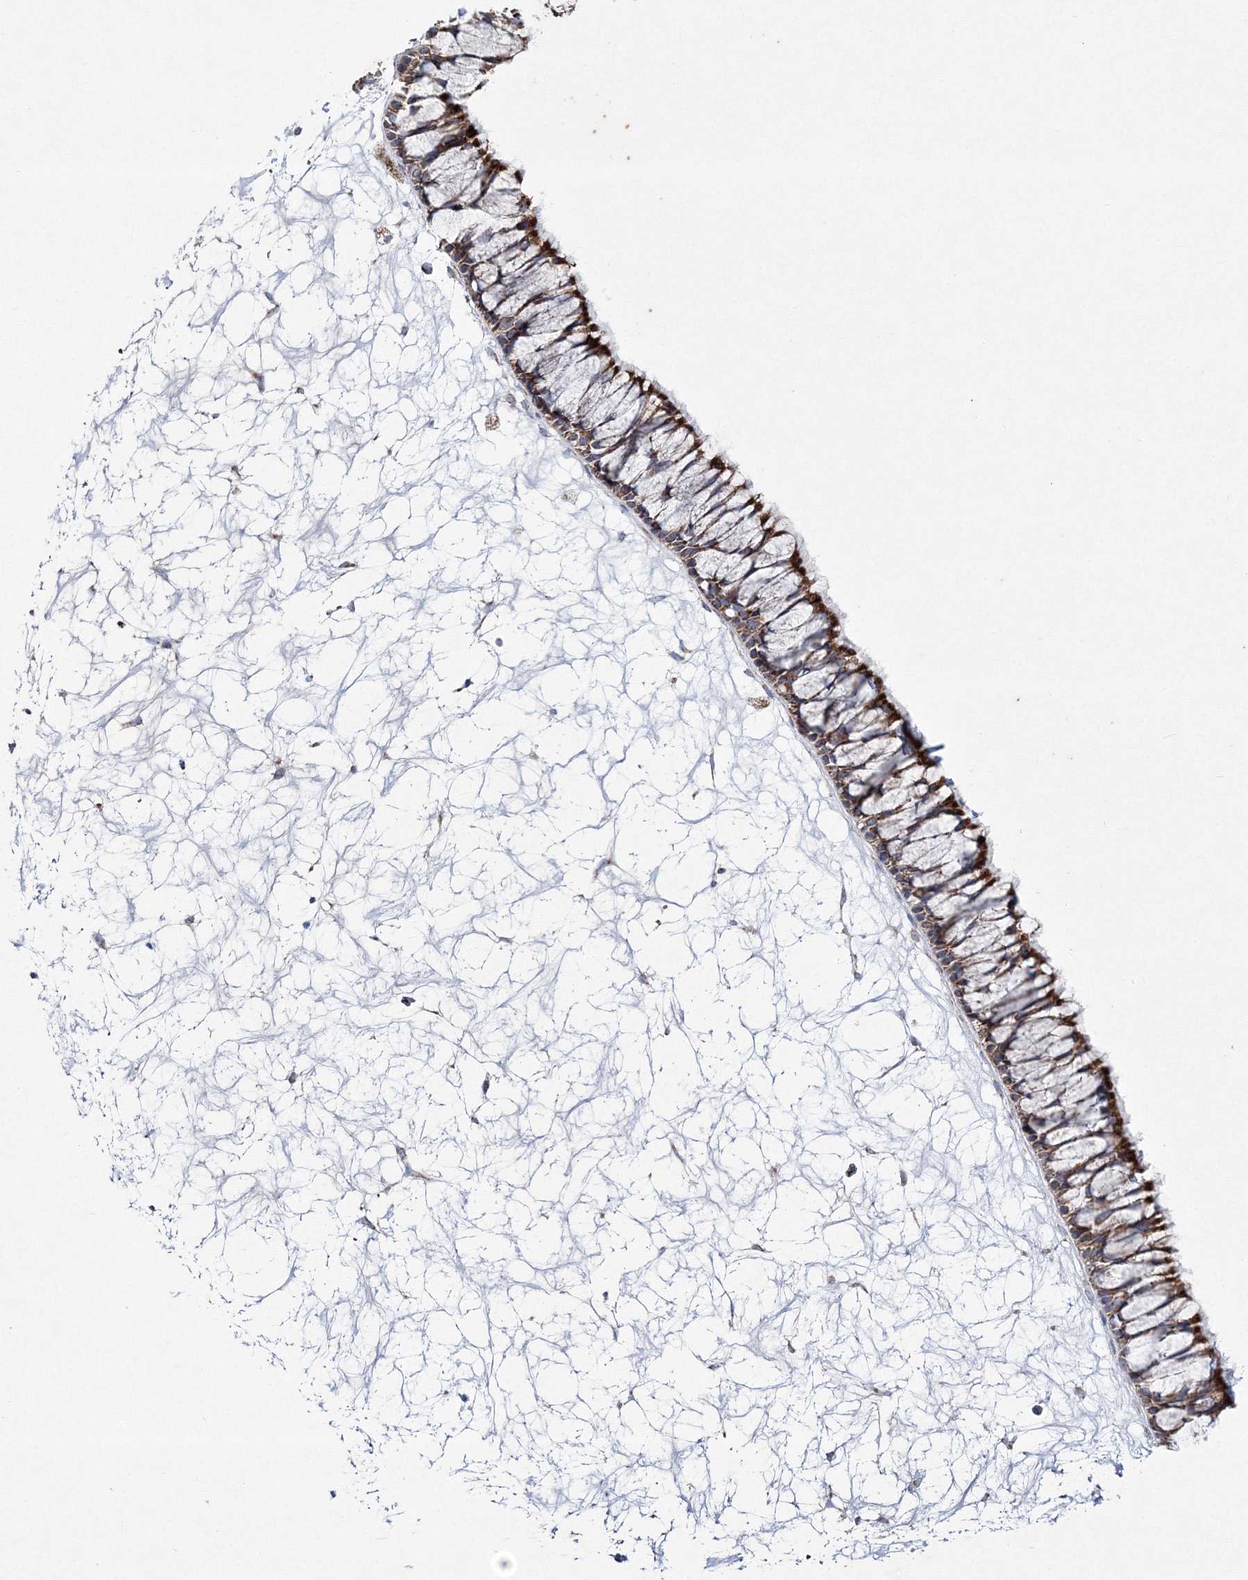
{"staining": {"intensity": "strong", "quantity": ">75%", "location": "cytoplasmic/membranous"}, "tissue": "nasopharynx", "cell_type": "Respiratory epithelial cells", "image_type": "normal", "snomed": [{"axis": "morphology", "description": "Normal tissue, NOS"}, {"axis": "topography", "description": "Nasopharynx"}], "caption": "Brown immunohistochemical staining in normal human nasopharynx shows strong cytoplasmic/membranous positivity in approximately >75% of respiratory epithelial cells.", "gene": "HIBCH", "patient": {"sex": "male", "age": 64}}